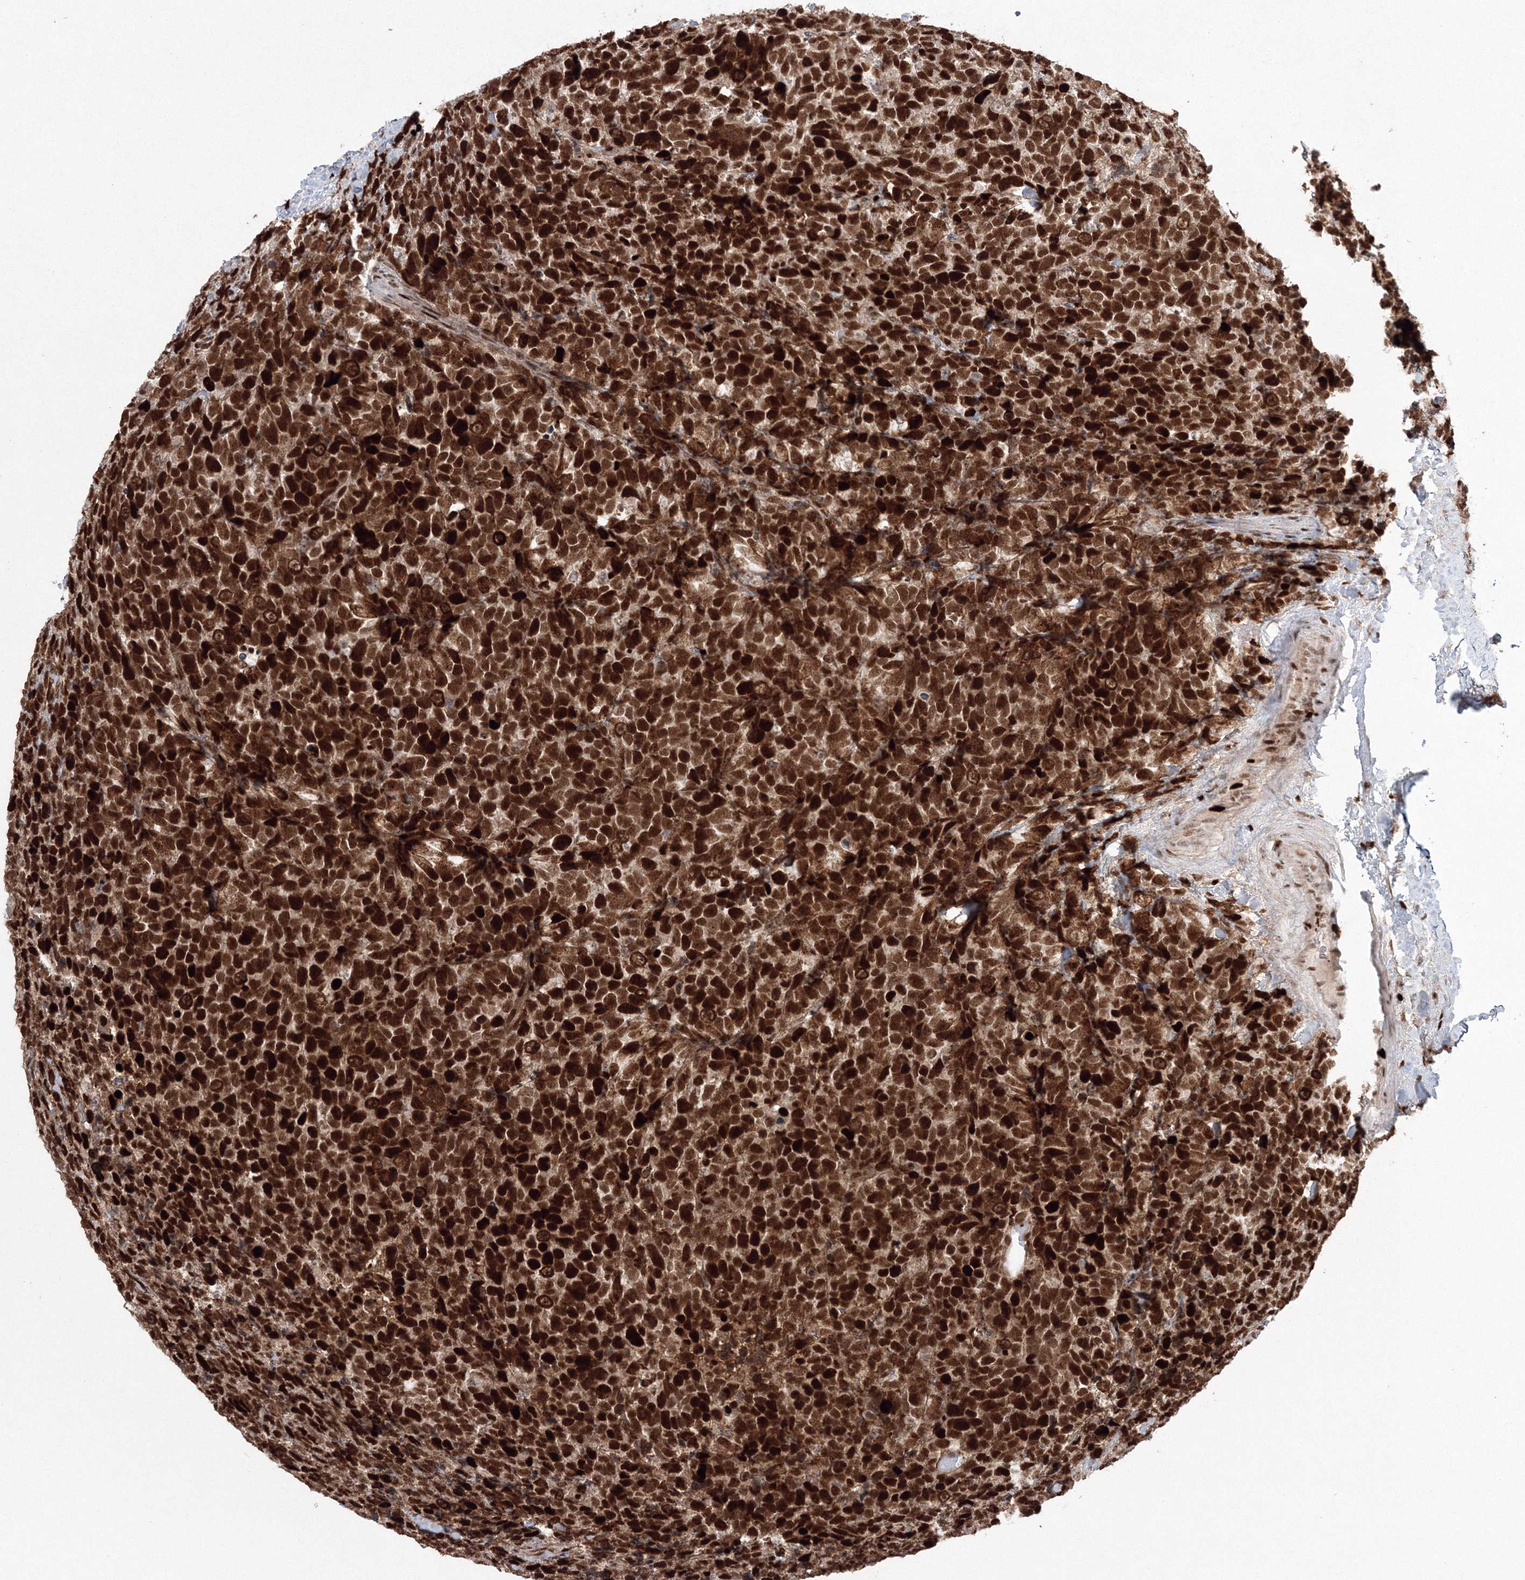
{"staining": {"intensity": "strong", "quantity": ">75%", "location": "nuclear"}, "tissue": "urothelial cancer", "cell_type": "Tumor cells", "image_type": "cancer", "snomed": [{"axis": "morphology", "description": "Urothelial carcinoma, High grade"}, {"axis": "topography", "description": "Urinary bladder"}], "caption": "Immunohistochemistry (IHC) image of neoplastic tissue: human high-grade urothelial carcinoma stained using immunohistochemistry shows high levels of strong protein expression localized specifically in the nuclear of tumor cells, appearing as a nuclear brown color.", "gene": "LIG1", "patient": {"sex": "female", "age": 82}}